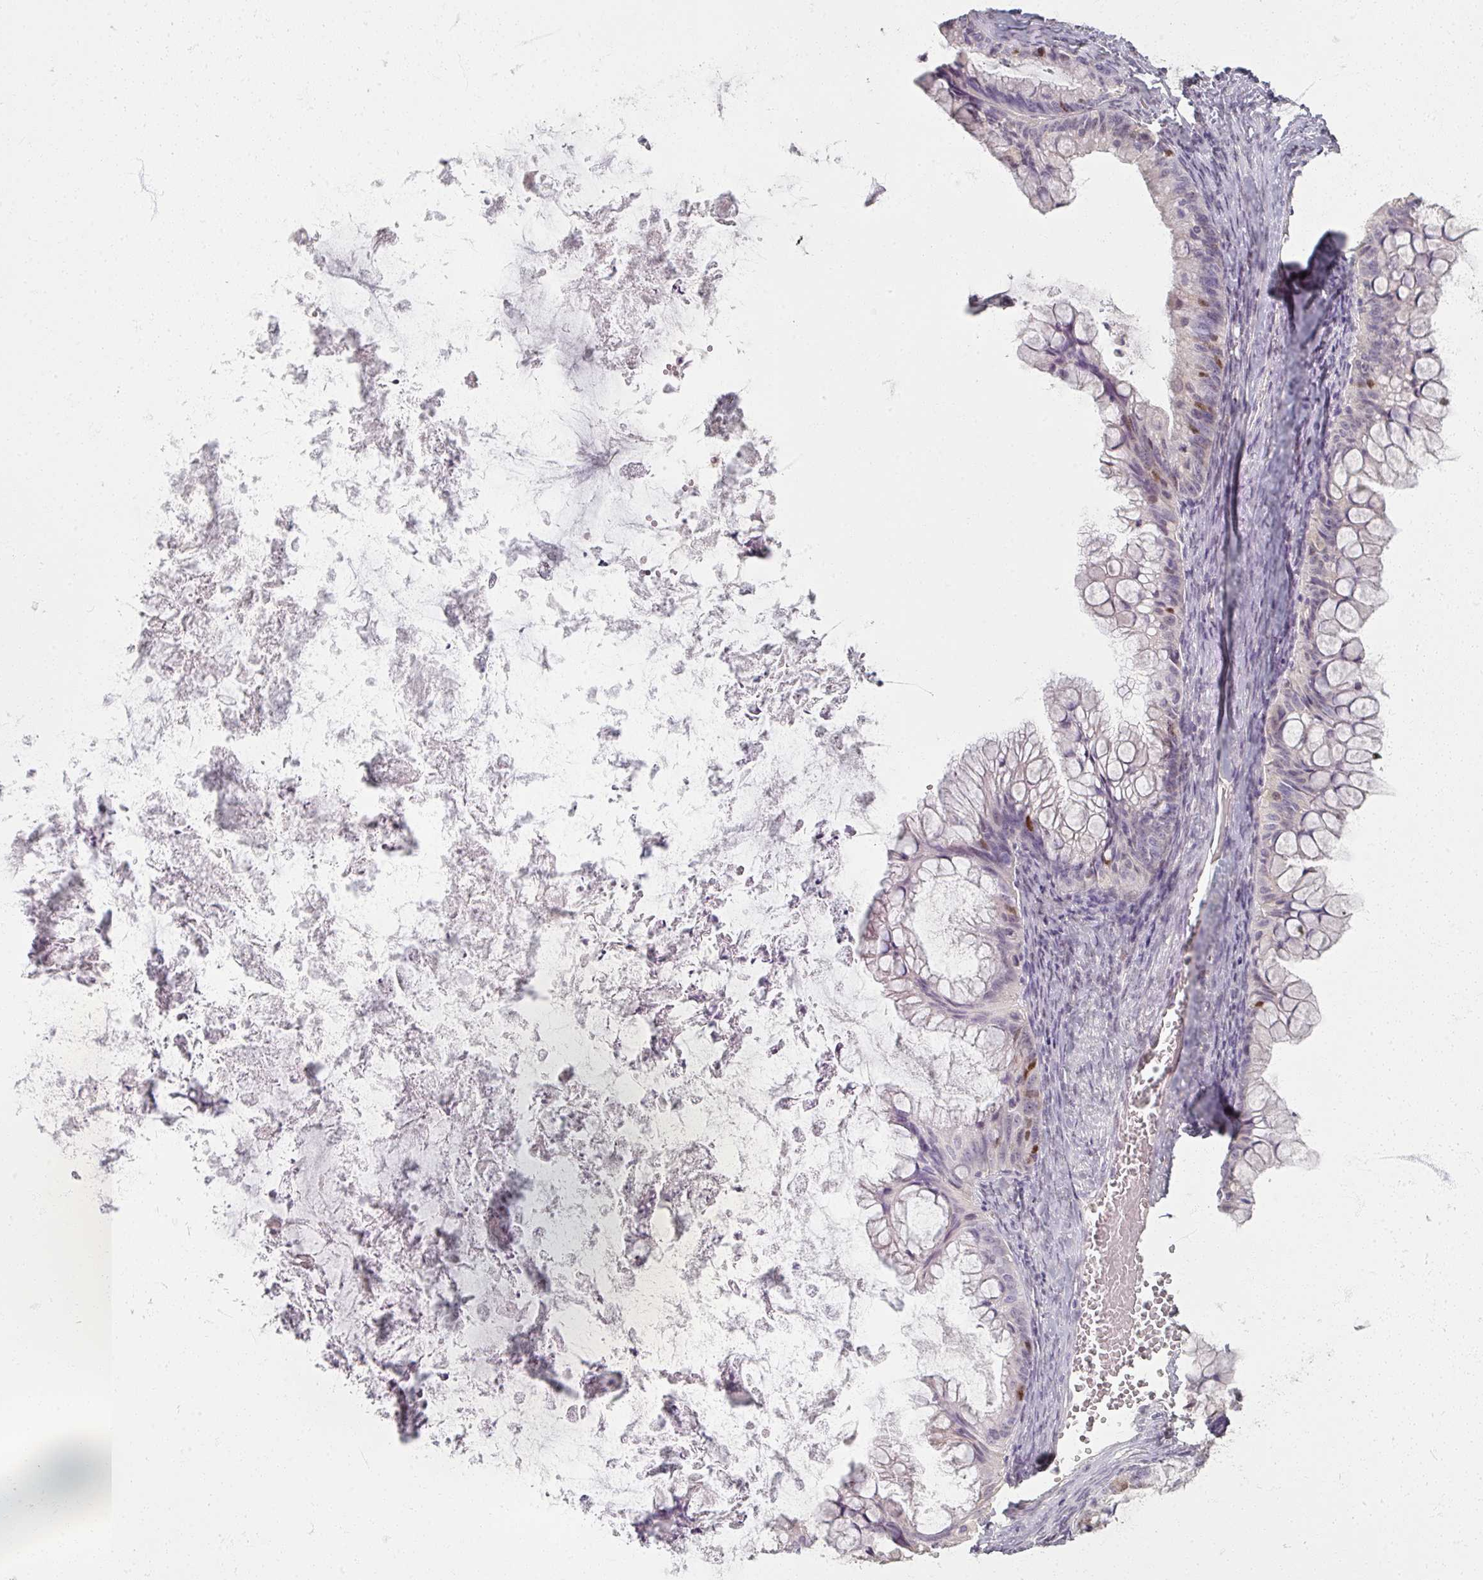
{"staining": {"intensity": "moderate", "quantity": "<25%", "location": "nuclear"}, "tissue": "ovarian cancer", "cell_type": "Tumor cells", "image_type": "cancer", "snomed": [{"axis": "morphology", "description": "Cystadenocarcinoma, mucinous, NOS"}, {"axis": "topography", "description": "Ovary"}], "caption": "This photomicrograph shows immunohistochemistry (IHC) staining of human ovarian mucinous cystadenocarcinoma, with low moderate nuclear expression in approximately <25% of tumor cells.", "gene": "SOX11", "patient": {"sex": "female", "age": 35}}